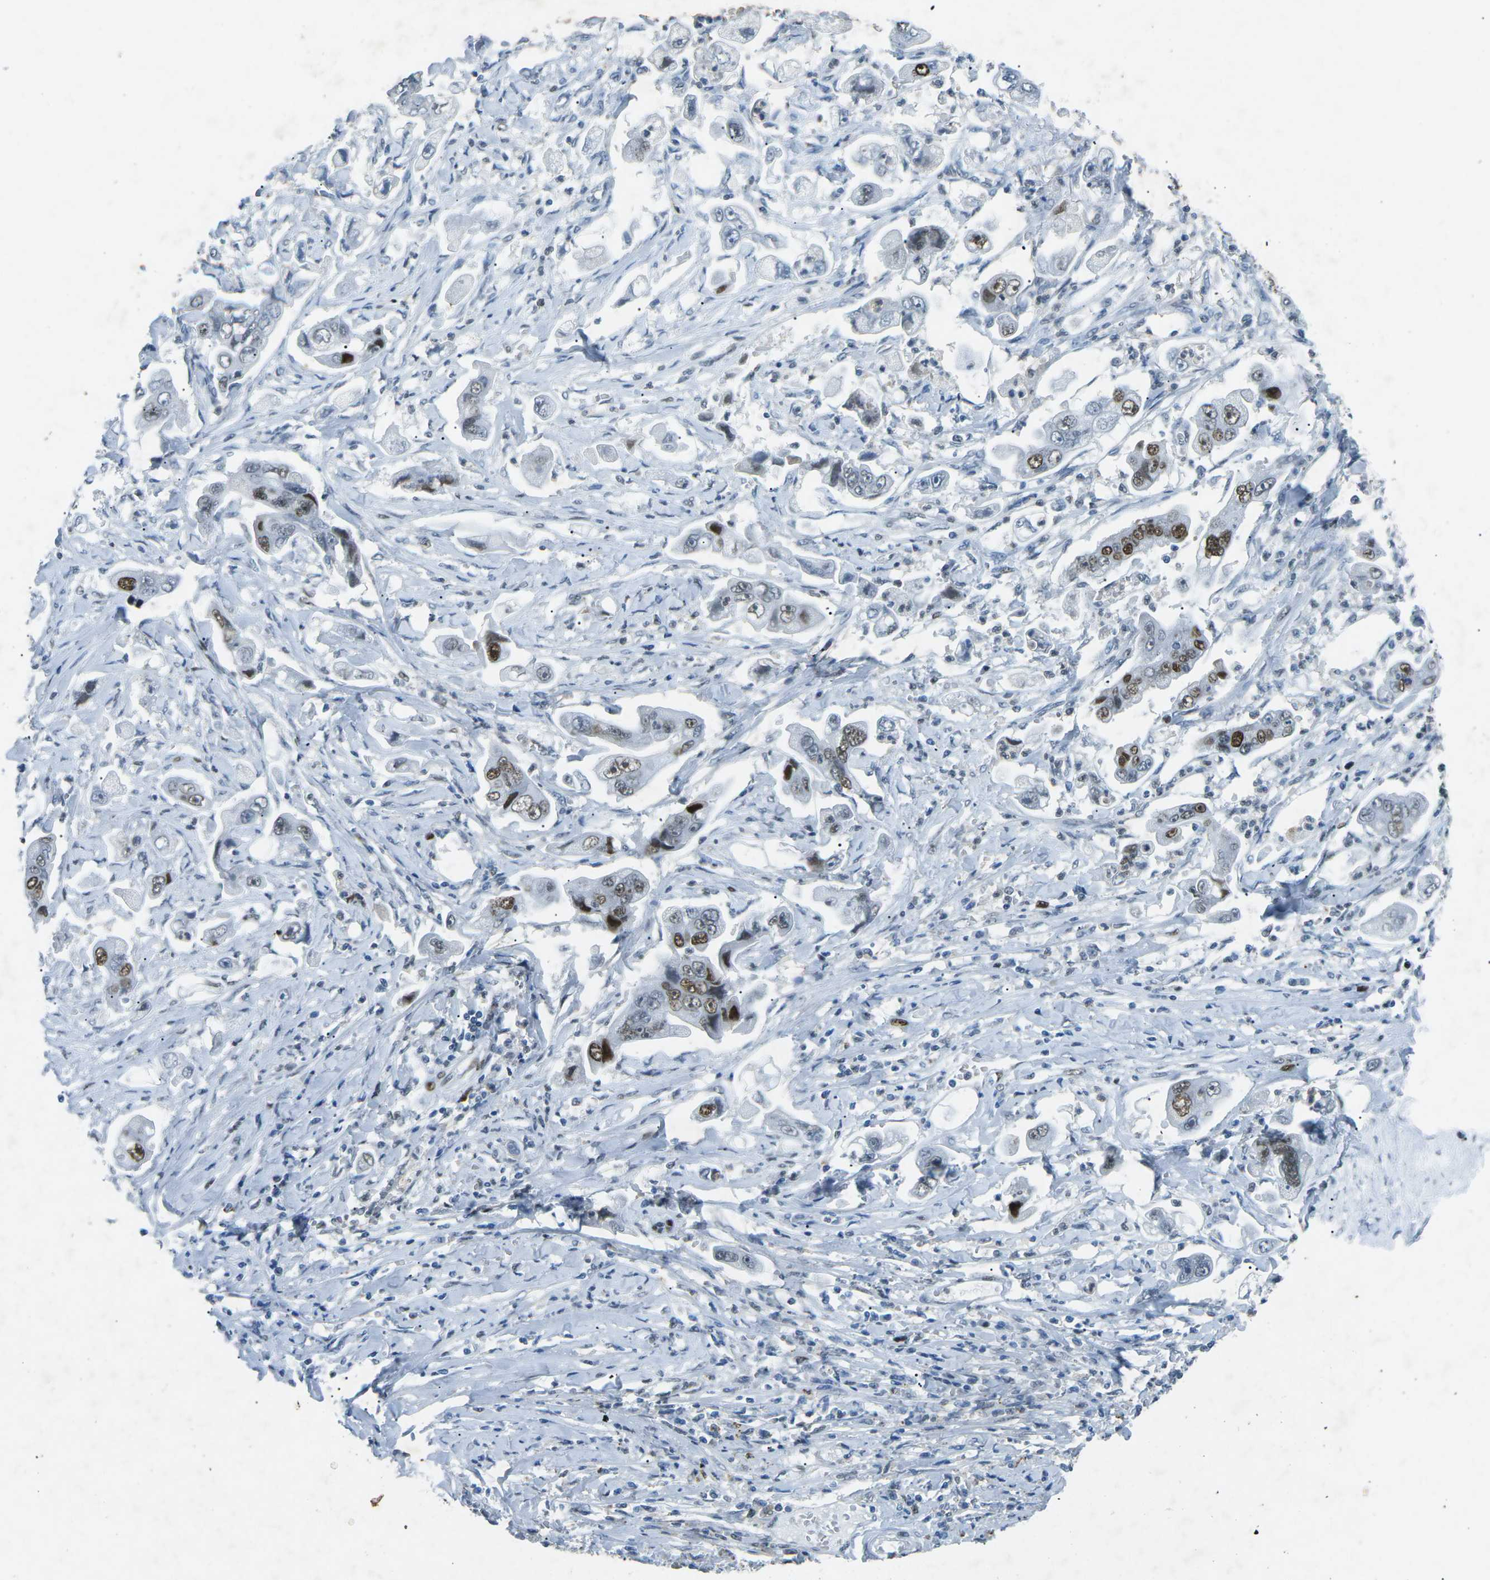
{"staining": {"intensity": "strong", "quantity": "25%-75%", "location": "nuclear"}, "tissue": "stomach cancer", "cell_type": "Tumor cells", "image_type": "cancer", "snomed": [{"axis": "morphology", "description": "Adenocarcinoma, NOS"}, {"axis": "topography", "description": "Stomach"}], "caption": "This photomicrograph demonstrates stomach adenocarcinoma stained with IHC to label a protein in brown. The nuclear of tumor cells show strong positivity for the protein. Nuclei are counter-stained blue.", "gene": "RB1", "patient": {"sex": "male", "age": 62}}